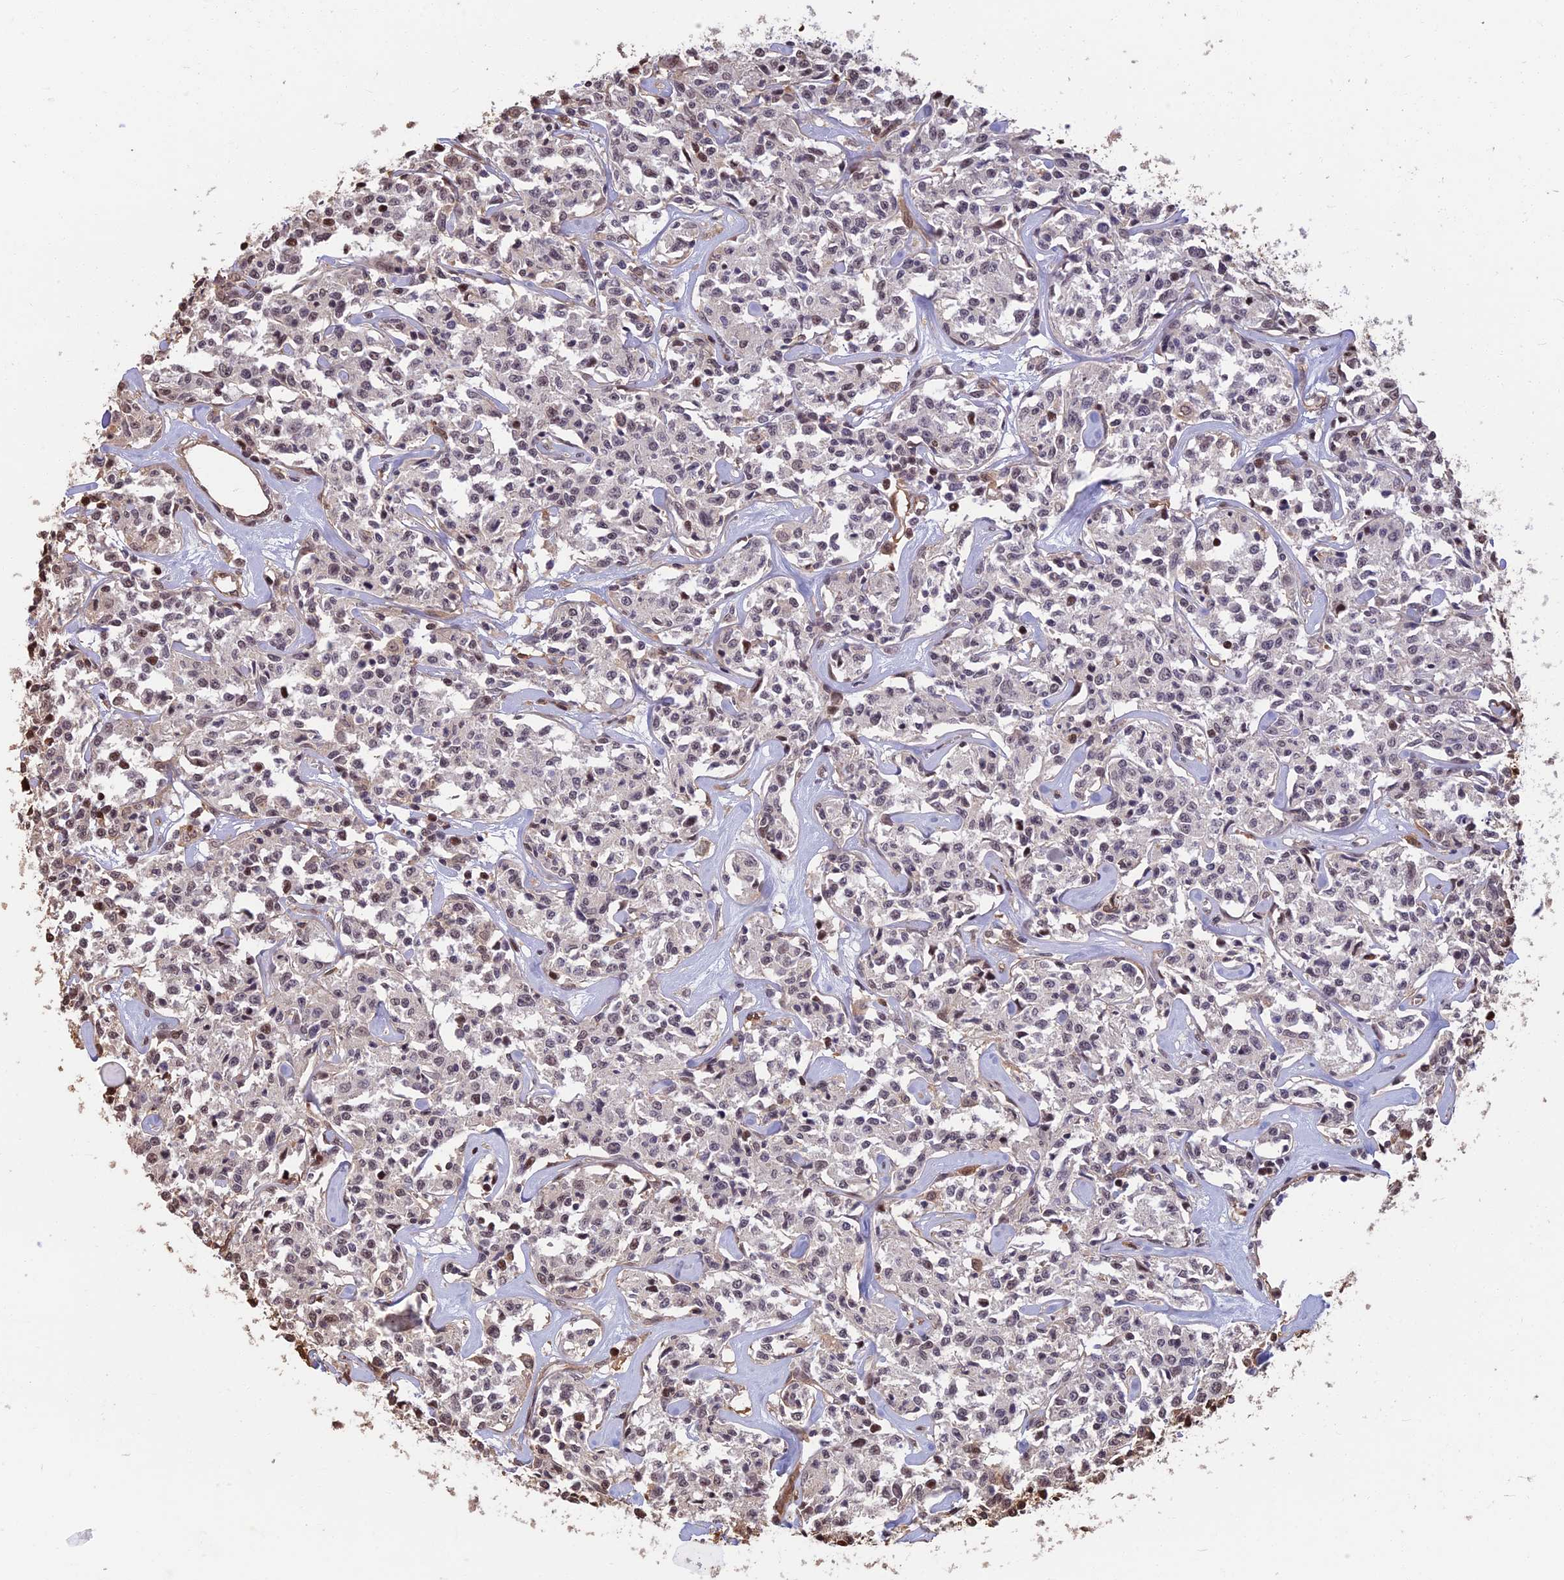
{"staining": {"intensity": "negative", "quantity": "none", "location": "none"}, "tissue": "lymphoma", "cell_type": "Tumor cells", "image_type": "cancer", "snomed": [{"axis": "morphology", "description": "Malignant lymphoma, non-Hodgkin's type, Low grade"}, {"axis": "topography", "description": "Small intestine"}], "caption": "High magnification brightfield microscopy of lymphoma stained with DAB (brown) and counterstained with hematoxylin (blue): tumor cells show no significant staining.", "gene": "LRRN3", "patient": {"sex": "female", "age": 59}}